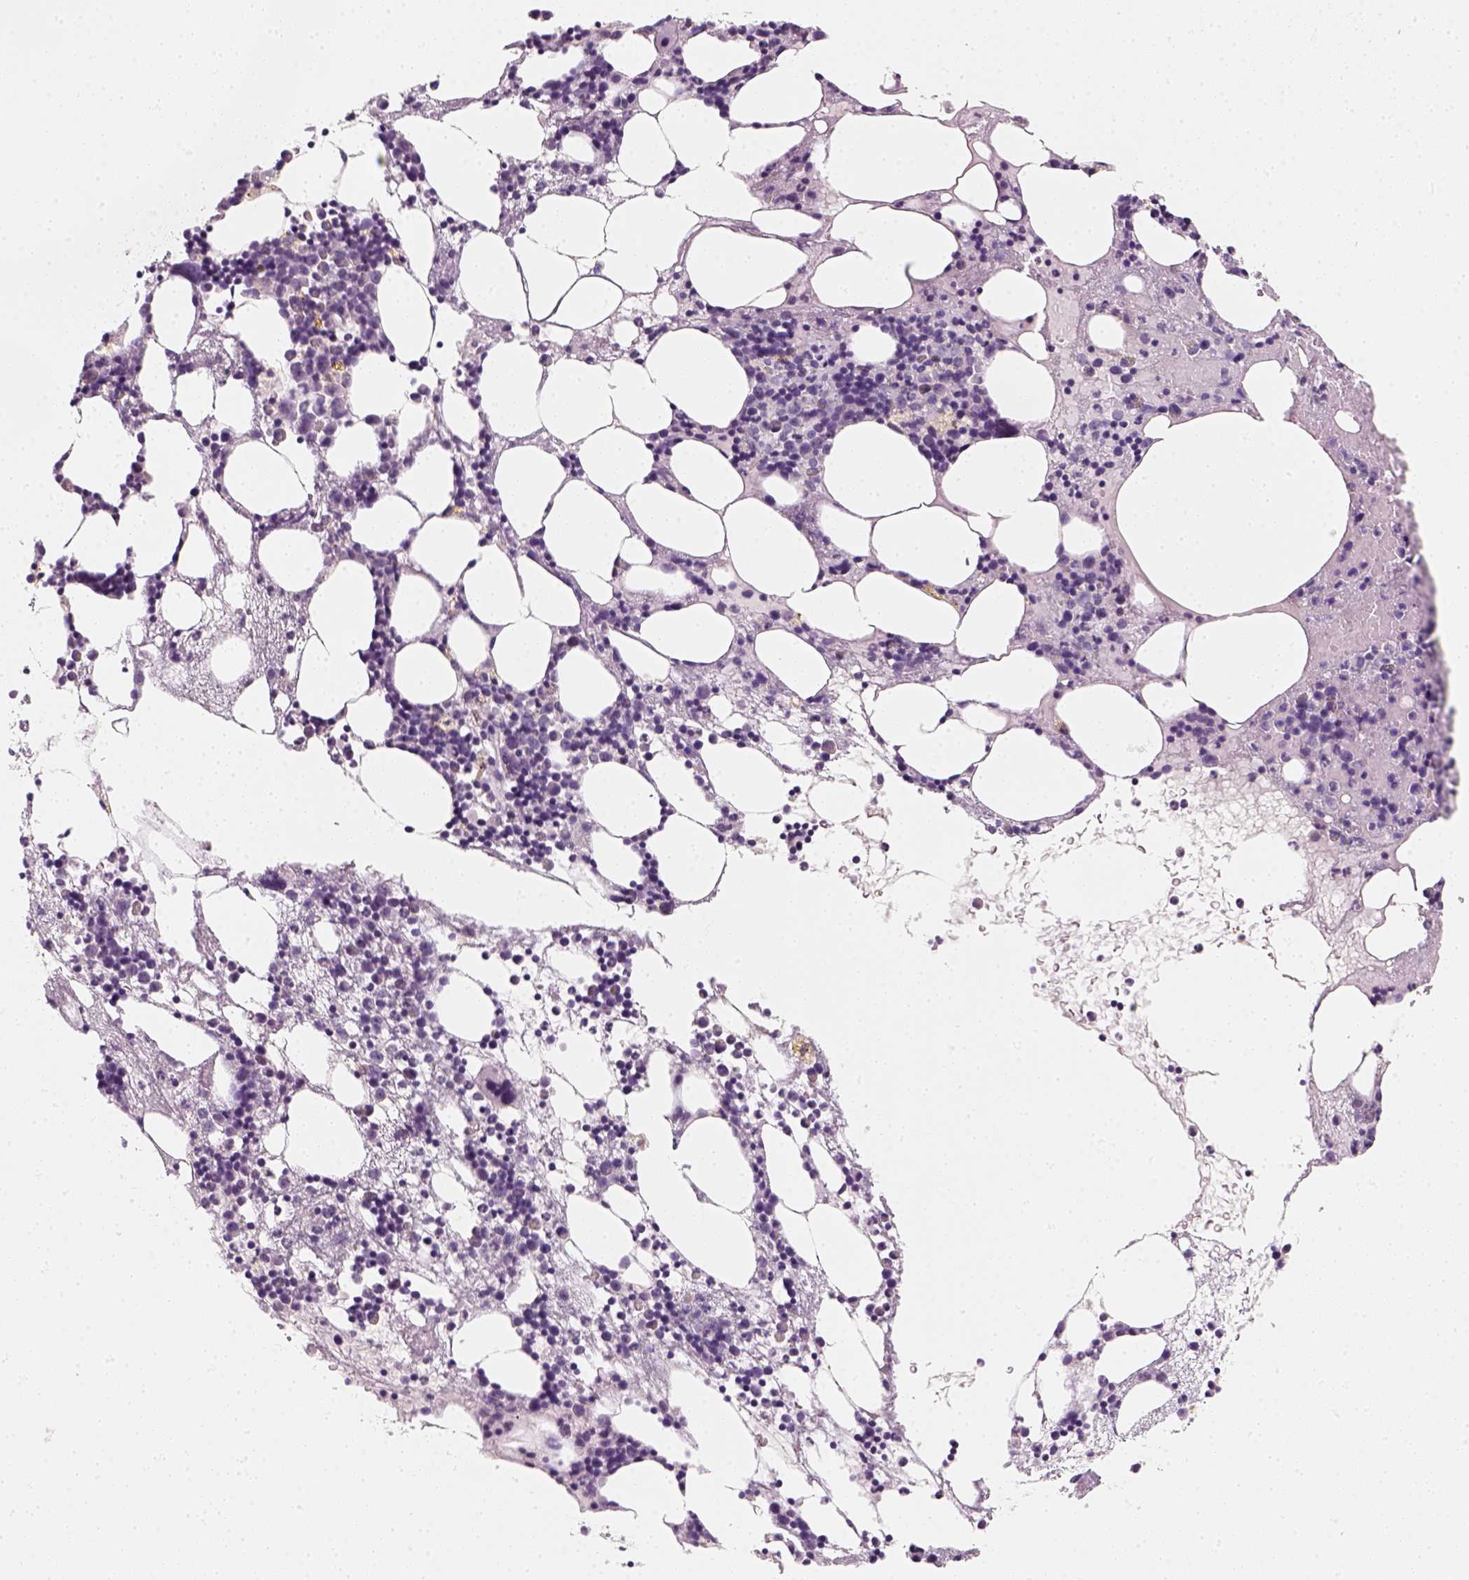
{"staining": {"intensity": "negative", "quantity": "none", "location": "none"}, "tissue": "bone marrow", "cell_type": "Hematopoietic cells", "image_type": "normal", "snomed": [{"axis": "morphology", "description": "Normal tissue, NOS"}, {"axis": "topography", "description": "Bone marrow"}], "caption": "Bone marrow stained for a protein using IHC displays no staining hematopoietic cells.", "gene": "TP53", "patient": {"sex": "male", "age": 54}}